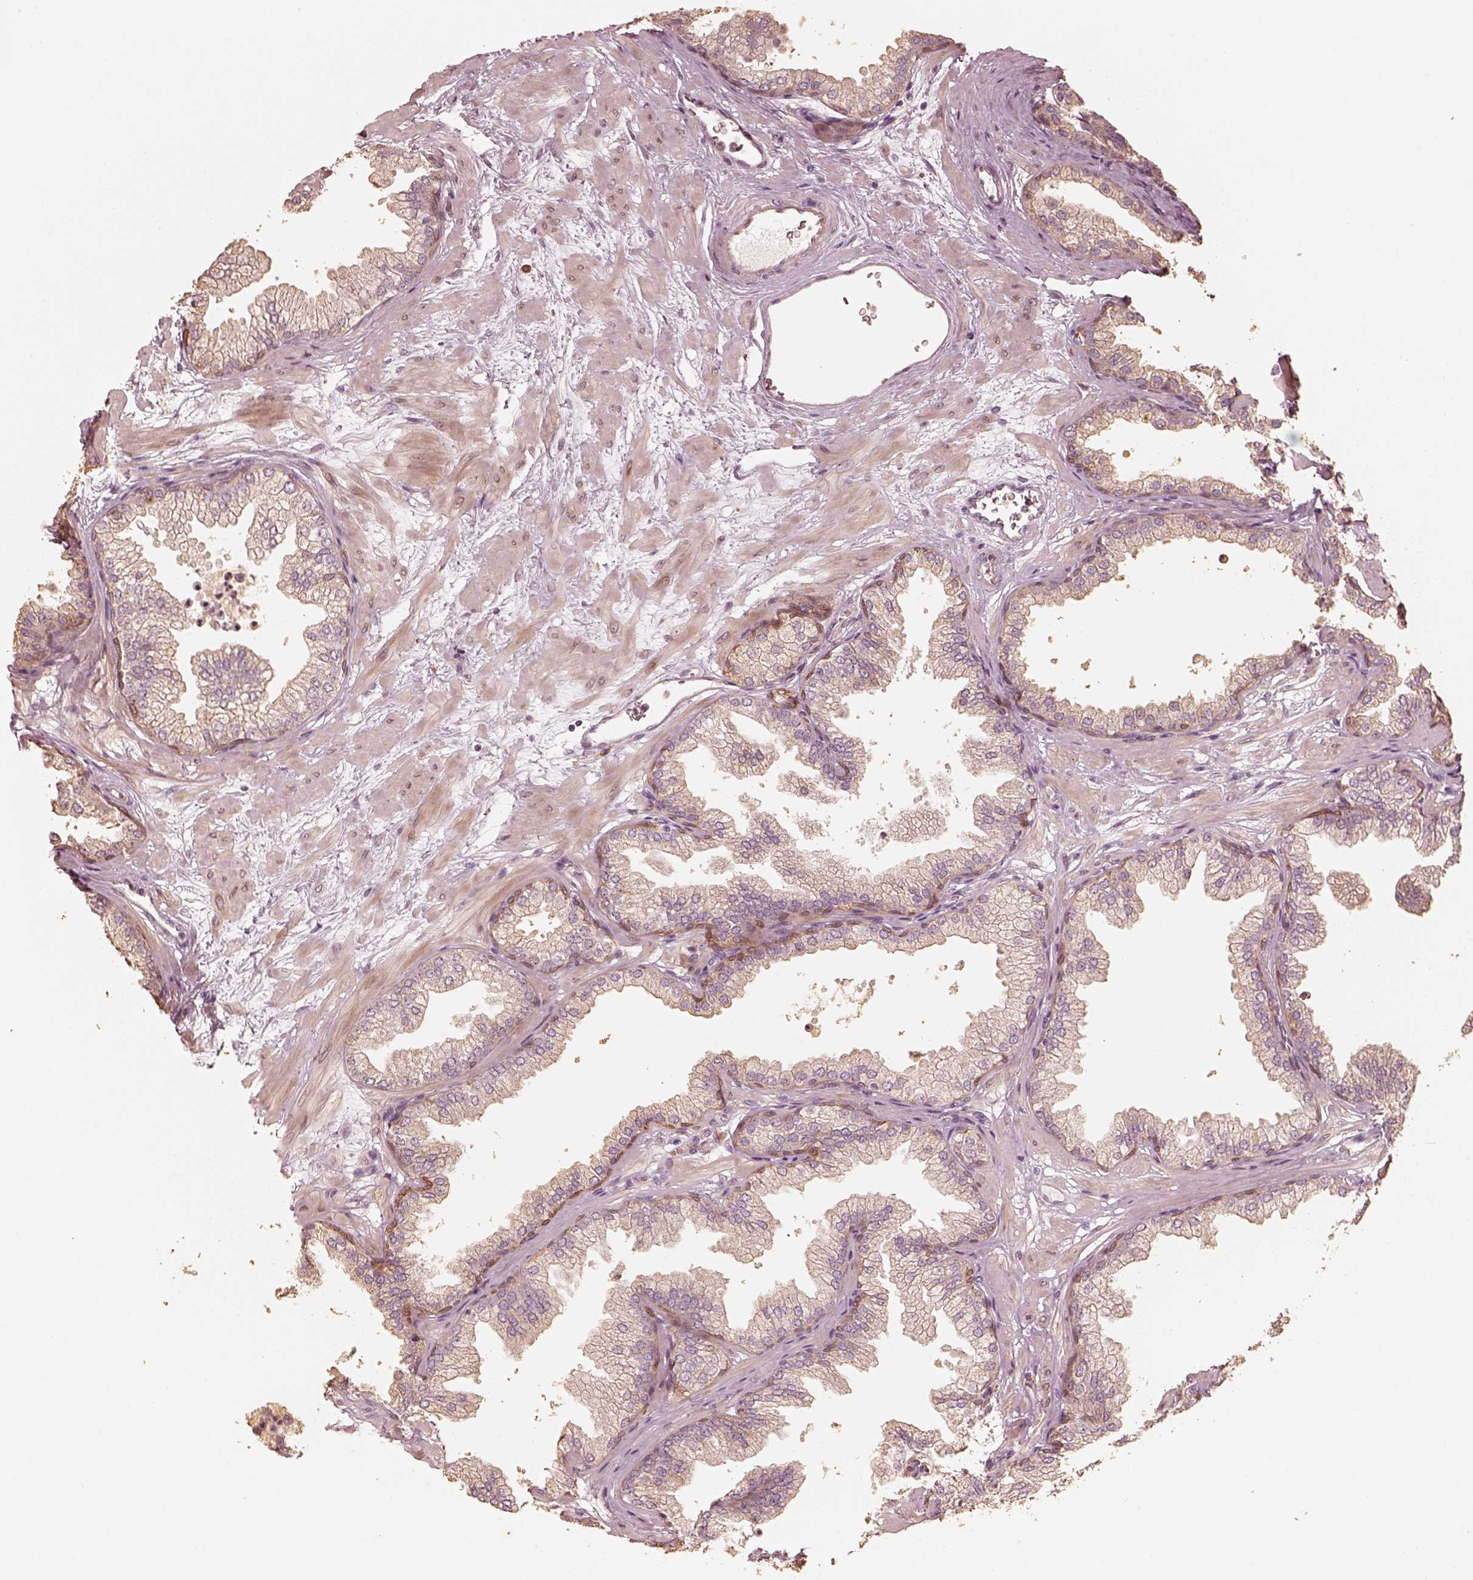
{"staining": {"intensity": "weak", "quantity": ">75%", "location": "cytoplasmic/membranous"}, "tissue": "prostate", "cell_type": "Glandular cells", "image_type": "normal", "snomed": [{"axis": "morphology", "description": "Normal tissue, NOS"}, {"axis": "topography", "description": "Prostate"}], "caption": "Glandular cells reveal low levels of weak cytoplasmic/membranous positivity in about >75% of cells in unremarkable prostate. (Stains: DAB (3,3'-diaminobenzidine) in brown, nuclei in blue, Microscopy: brightfield microscopy at high magnification).", "gene": "WLS", "patient": {"sex": "male", "age": 37}}